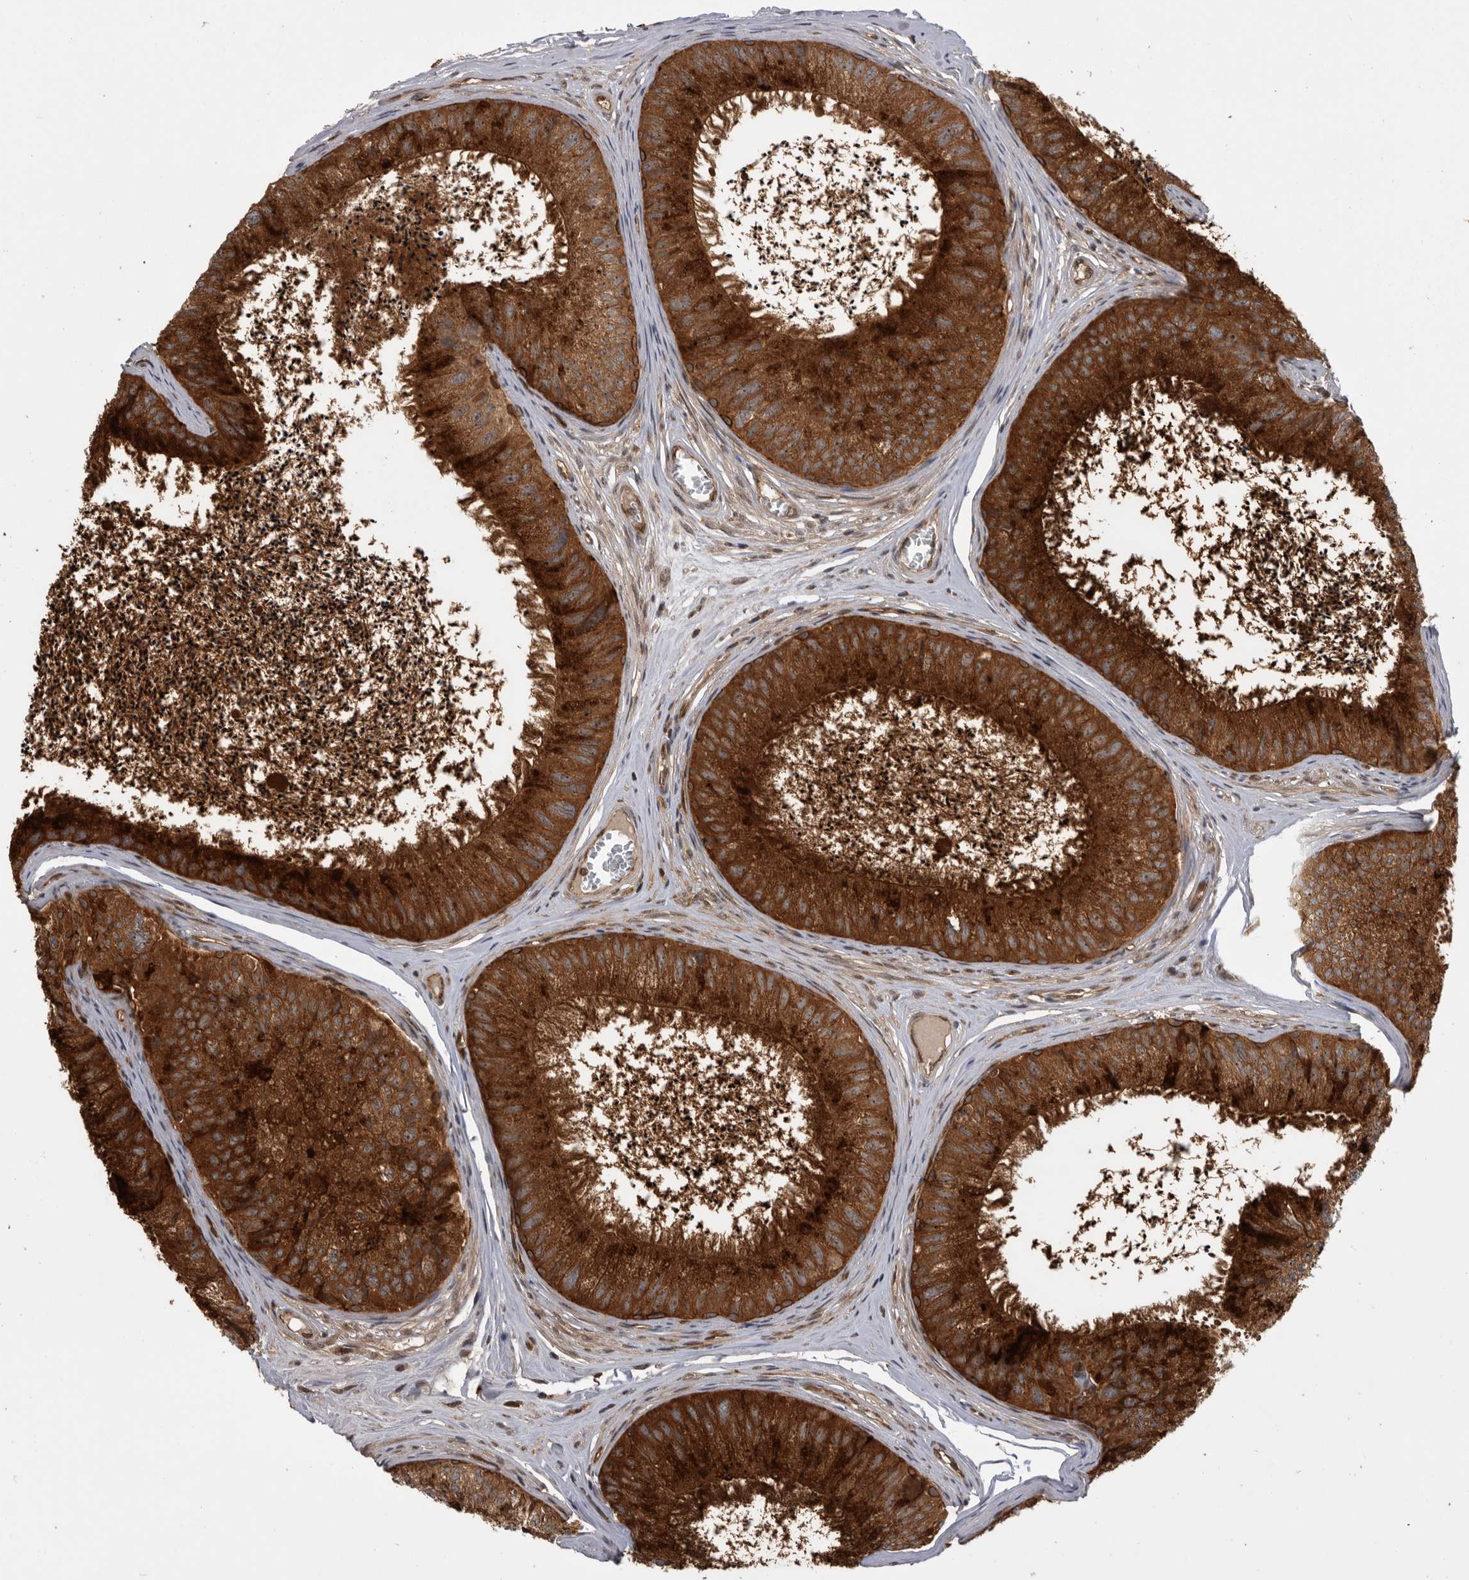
{"staining": {"intensity": "strong", "quantity": ">75%", "location": "cytoplasmic/membranous"}, "tissue": "epididymis", "cell_type": "Glandular cells", "image_type": "normal", "snomed": [{"axis": "morphology", "description": "Normal tissue, NOS"}, {"axis": "topography", "description": "Epididymis"}], "caption": "A high amount of strong cytoplasmic/membranous positivity is present in about >75% of glandular cells in normal epididymis.", "gene": "DHDDS", "patient": {"sex": "male", "age": 79}}